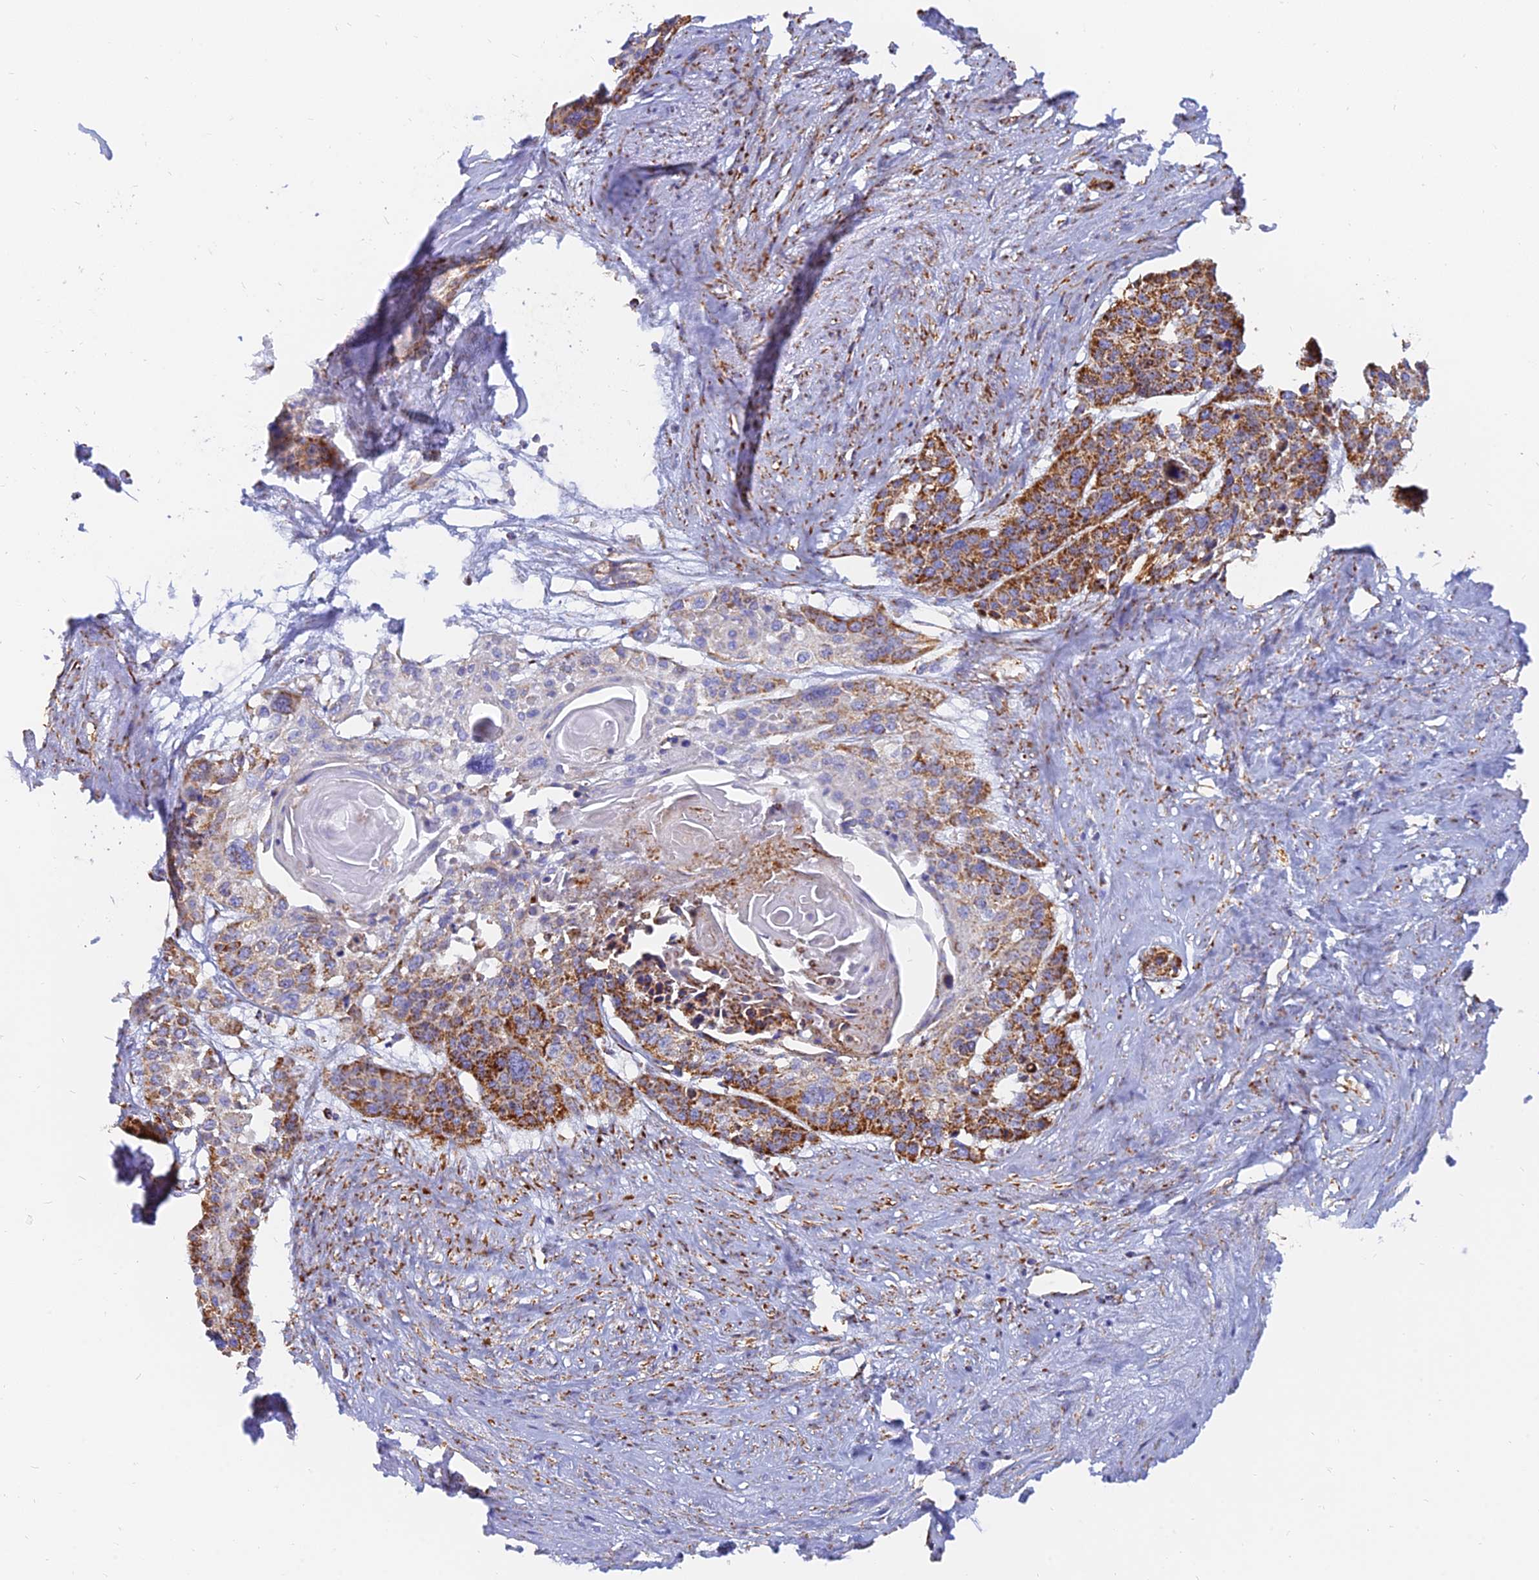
{"staining": {"intensity": "moderate", "quantity": "25%-75%", "location": "cytoplasmic/membranous"}, "tissue": "cervical cancer", "cell_type": "Tumor cells", "image_type": "cancer", "snomed": [{"axis": "morphology", "description": "Squamous cell carcinoma, NOS"}, {"axis": "topography", "description": "Cervix"}], "caption": "Immunohistochemical staining of cervical squamous cell carcinoma exhibits medium levels of moderate cytoplasmic/membranous expression in about 25%-75% of tumor cells.", "gene": "NDUFB6", "patient": {"sex": "female", "age": 57}}